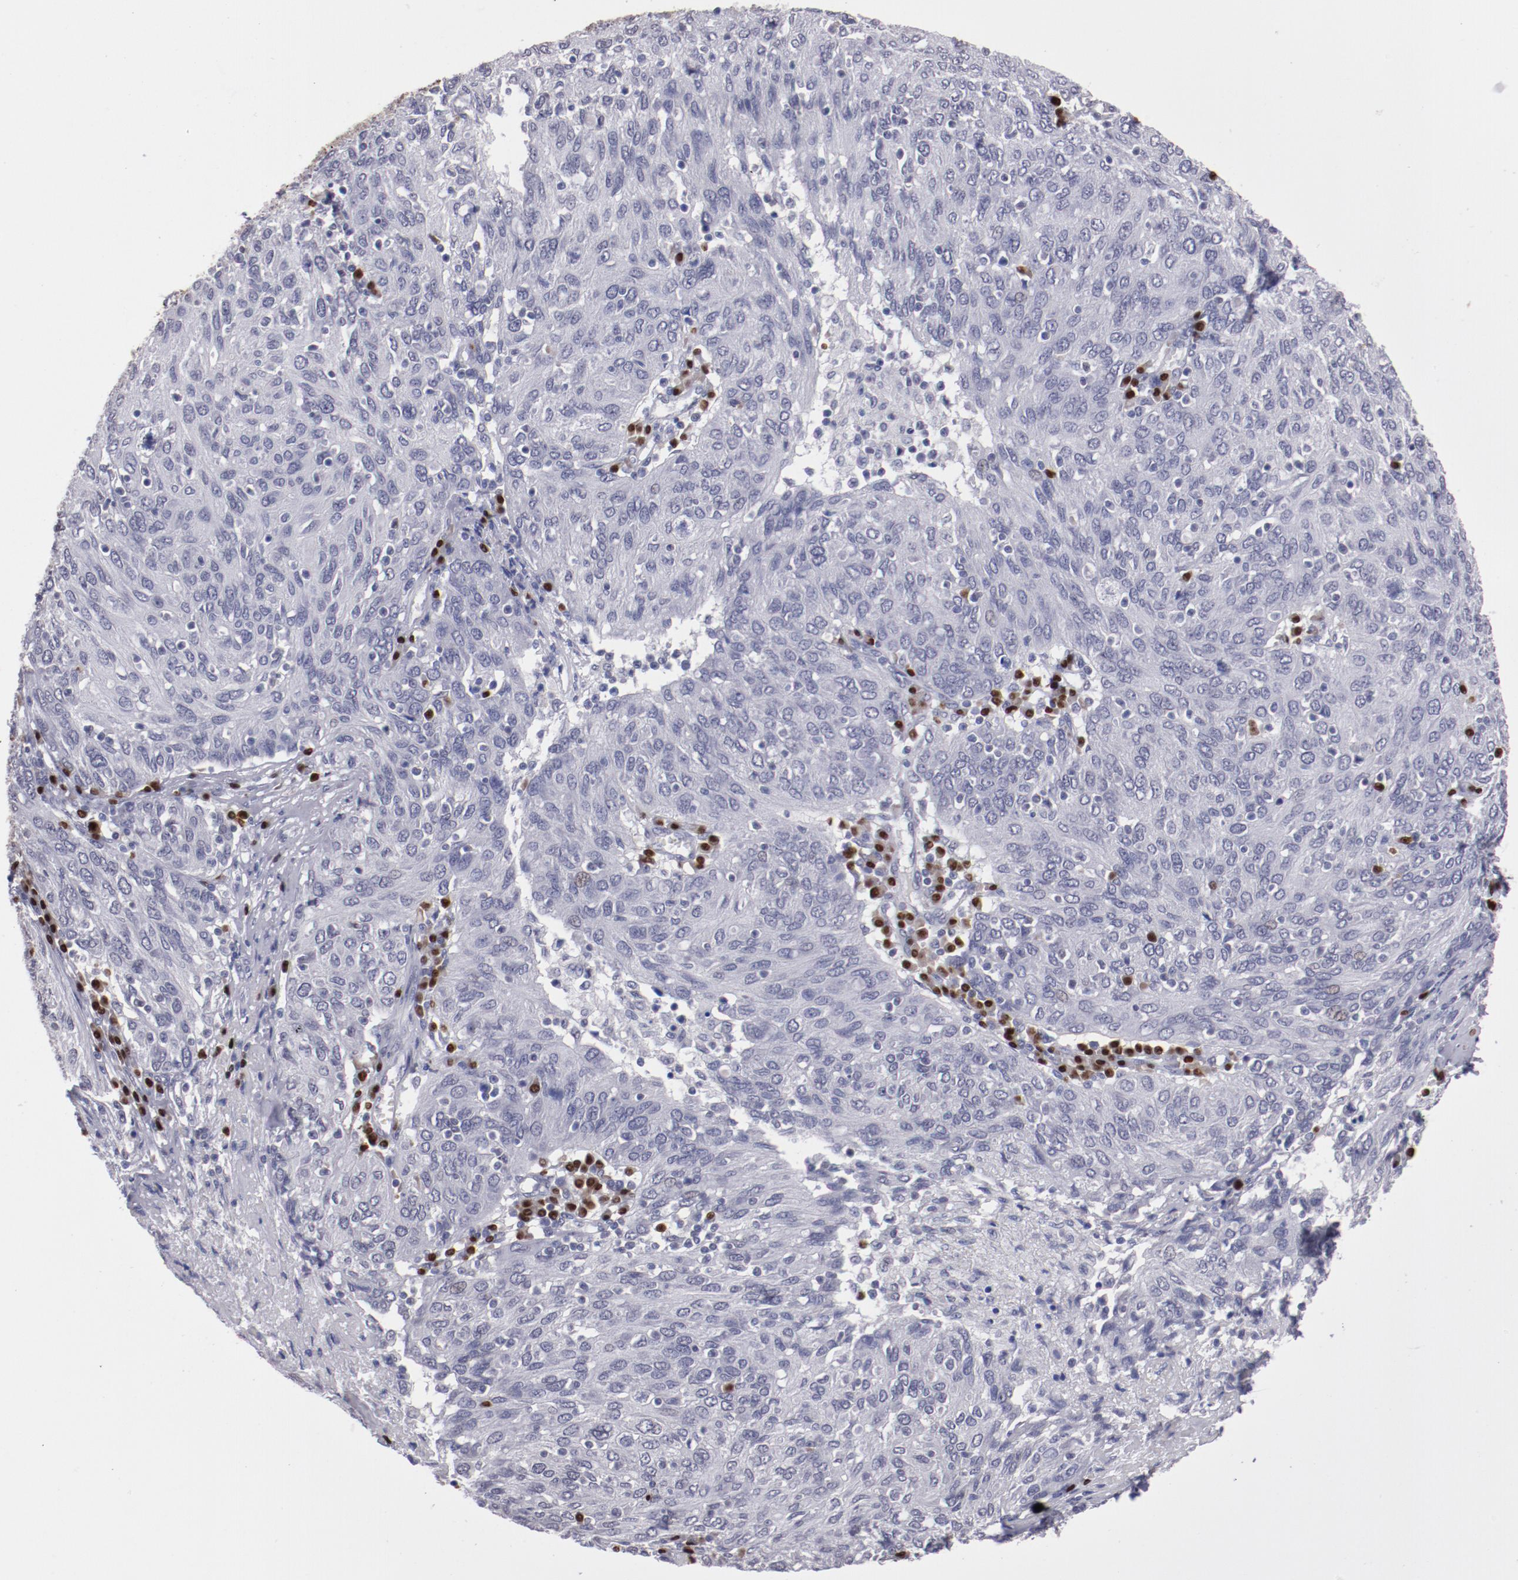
{"staining": {"intensity": "negative", "quantity": "none", "location": "none"}, "tissue": "ovarian cancer", "cell_type": "Tumor cells", "image_type": "cancer", "snomed": [{"axis": "morphology", "description": "Carcinoma, endometroid"}, {"axis": "topography", "description": "Ovary"}], "caption": "An immunohistochemistry photomicrograph of ovarian cancer is shown. There is no staining in tumor cells of ovarian cancer.", "gene": "IRF4", "patient": {"sex": "female", "age": 50}}